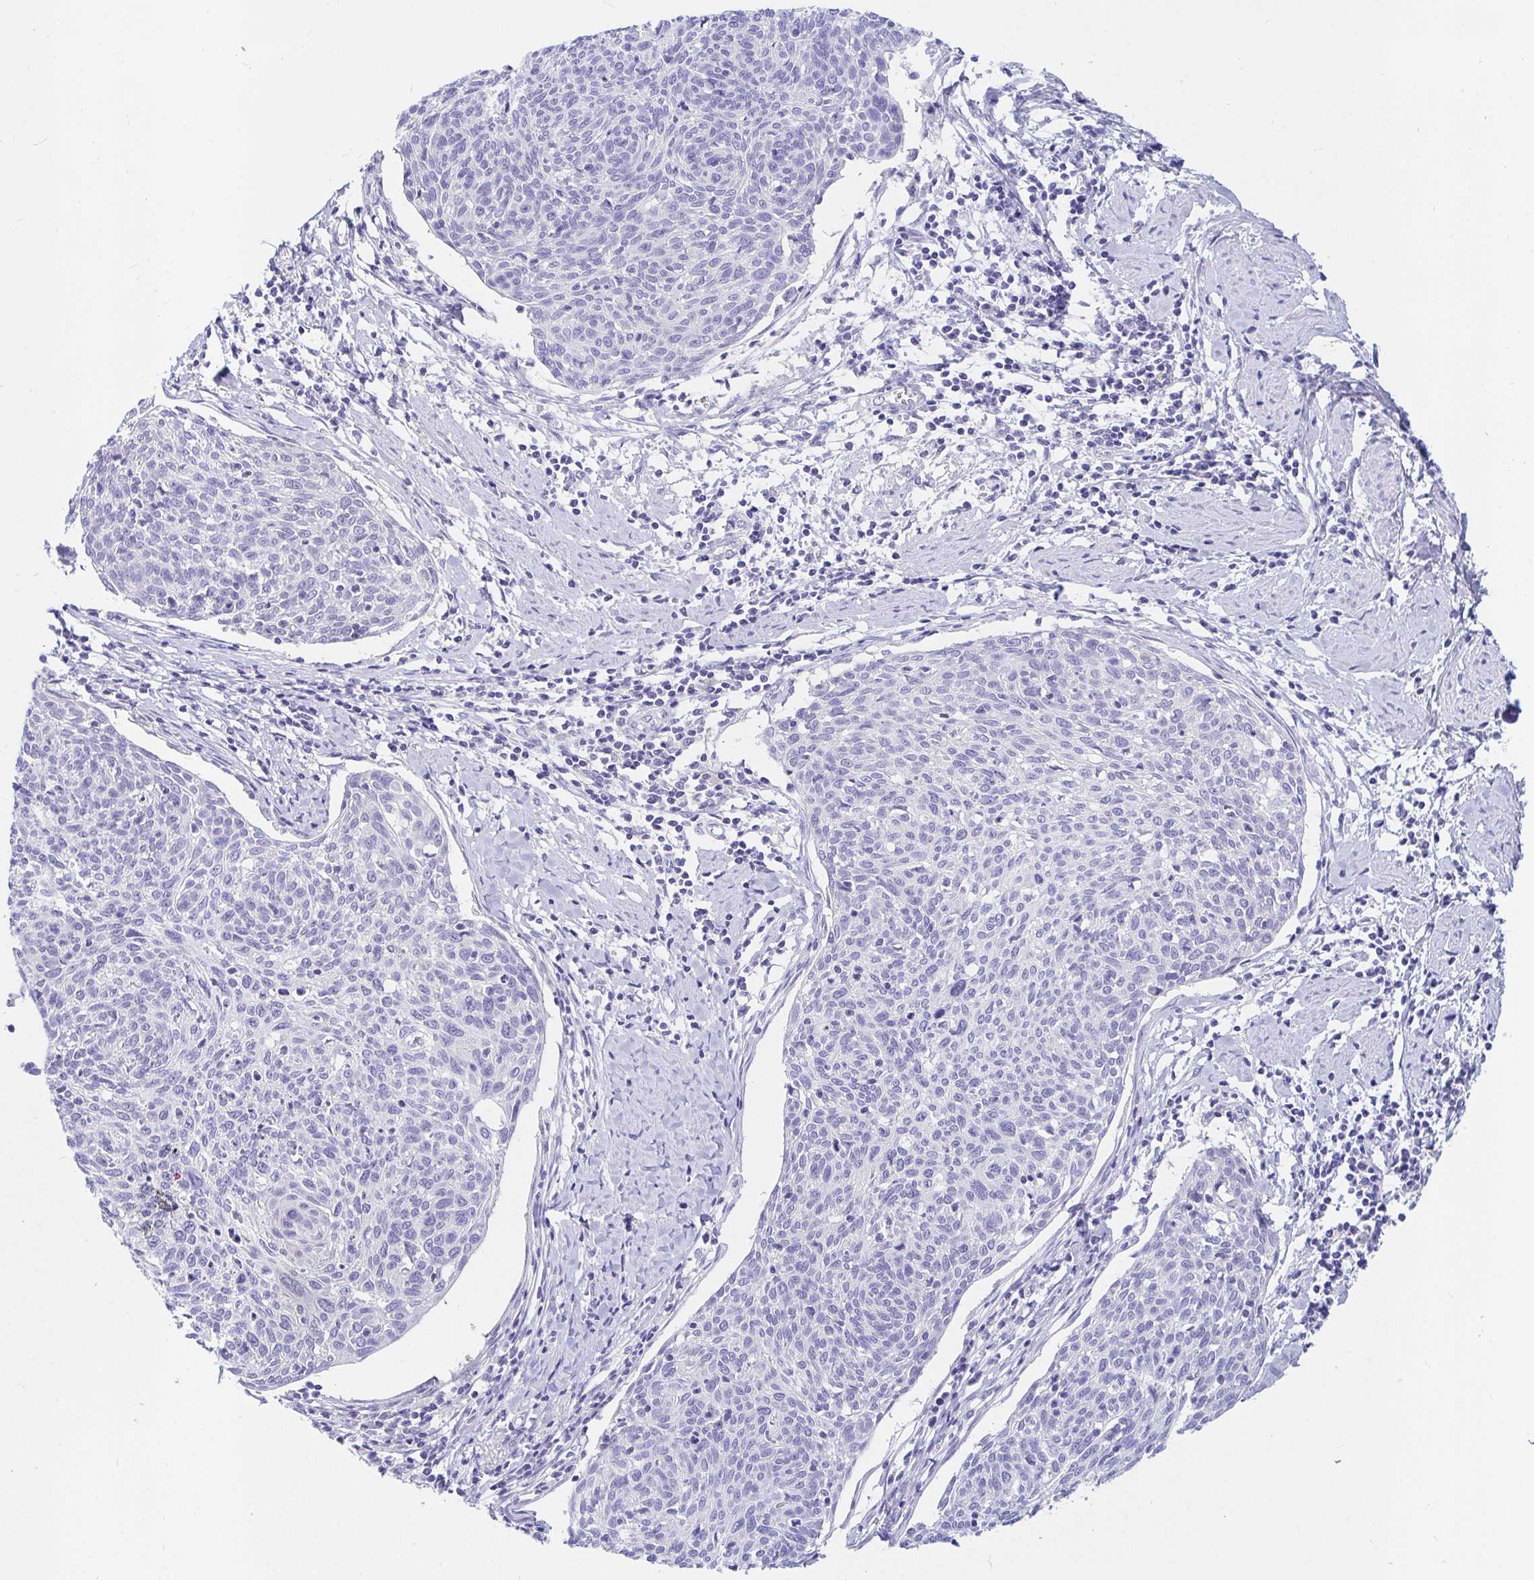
{"staining": {"intensity": "negative", "quantity": "none", "location": "none"}, "tissue": "cervical cancer", "cell_type": "Tumor cells", "image_type": "cancer", "snomed": [{"axis": "morphology", "description": "Squamous cell carcinoma, NOS"}, {"axis": "topography", "description": "Cervix"}], "caption": "DAB immunohistochemical staining of cervical squamous cell carcinoma shows no significant staining in tumor cells.", "gene": "NR2E1", "patient": {"sex": "female", "age": 49}}